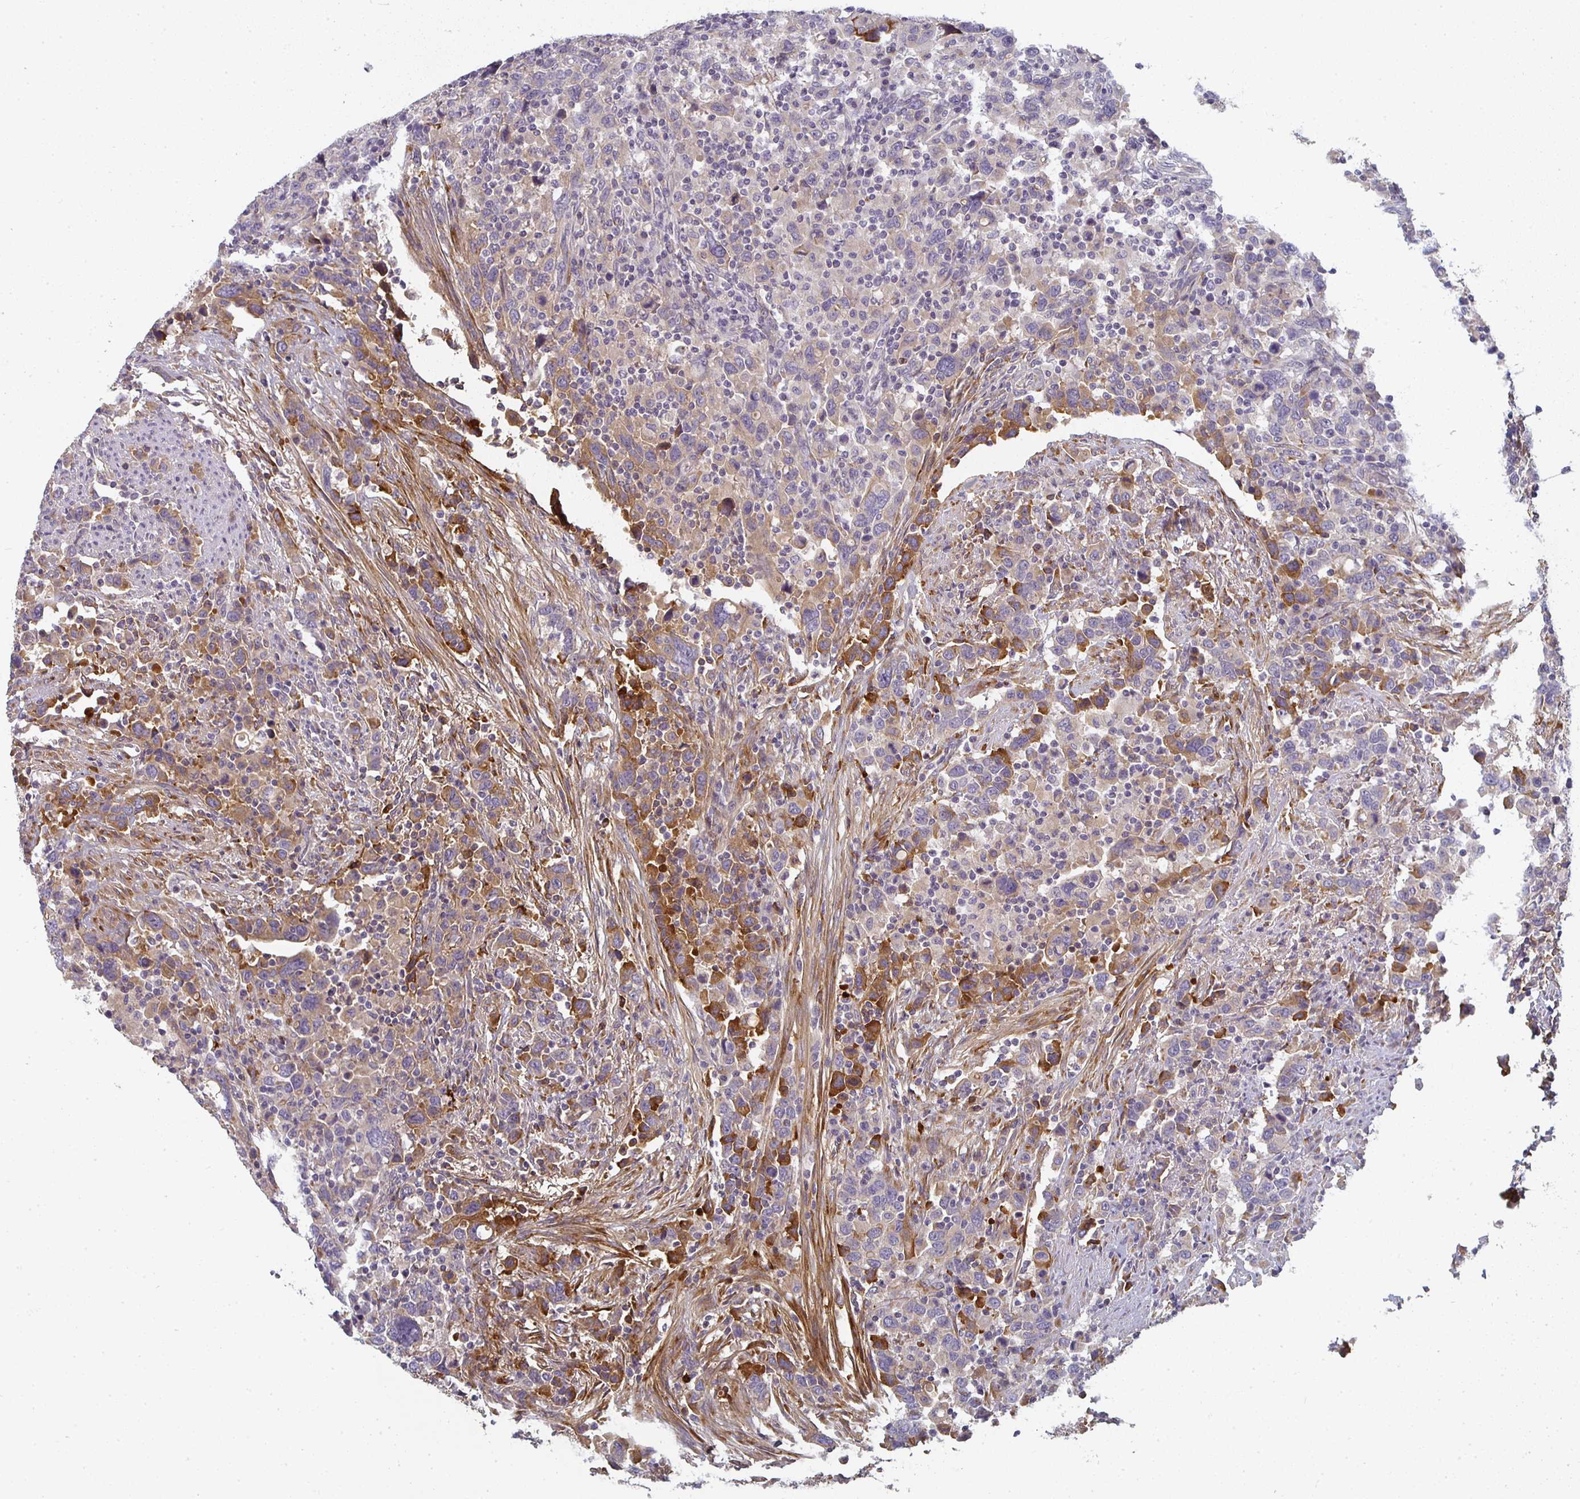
{"staining": {"intensity": "moderate", "quantity": "<25%", "location": "cytoplasmic/membranous"}, "tissue": "urothelial cancer", "cell_type": "Tumor cells", "image_type": "cancer", "snomed": [{"axis": "morphology", "description": "Urothelial carcinoma, High grade"}, {"axis": "topography", "description": "Urinary bladder"}], "caption": "Immunohistochemistry (DAB) staining of human urothelial cancer displays moderate cytoplasmic/membranous protein staining in about <25% of tumor cells. The protein of interest is stained brown, and the nuclei are stained in blue (DAB IHC with brightfield microscopy, high magnification).", "gene": "CTHRC1", "patient": {"sex": "male", "age": 61}}